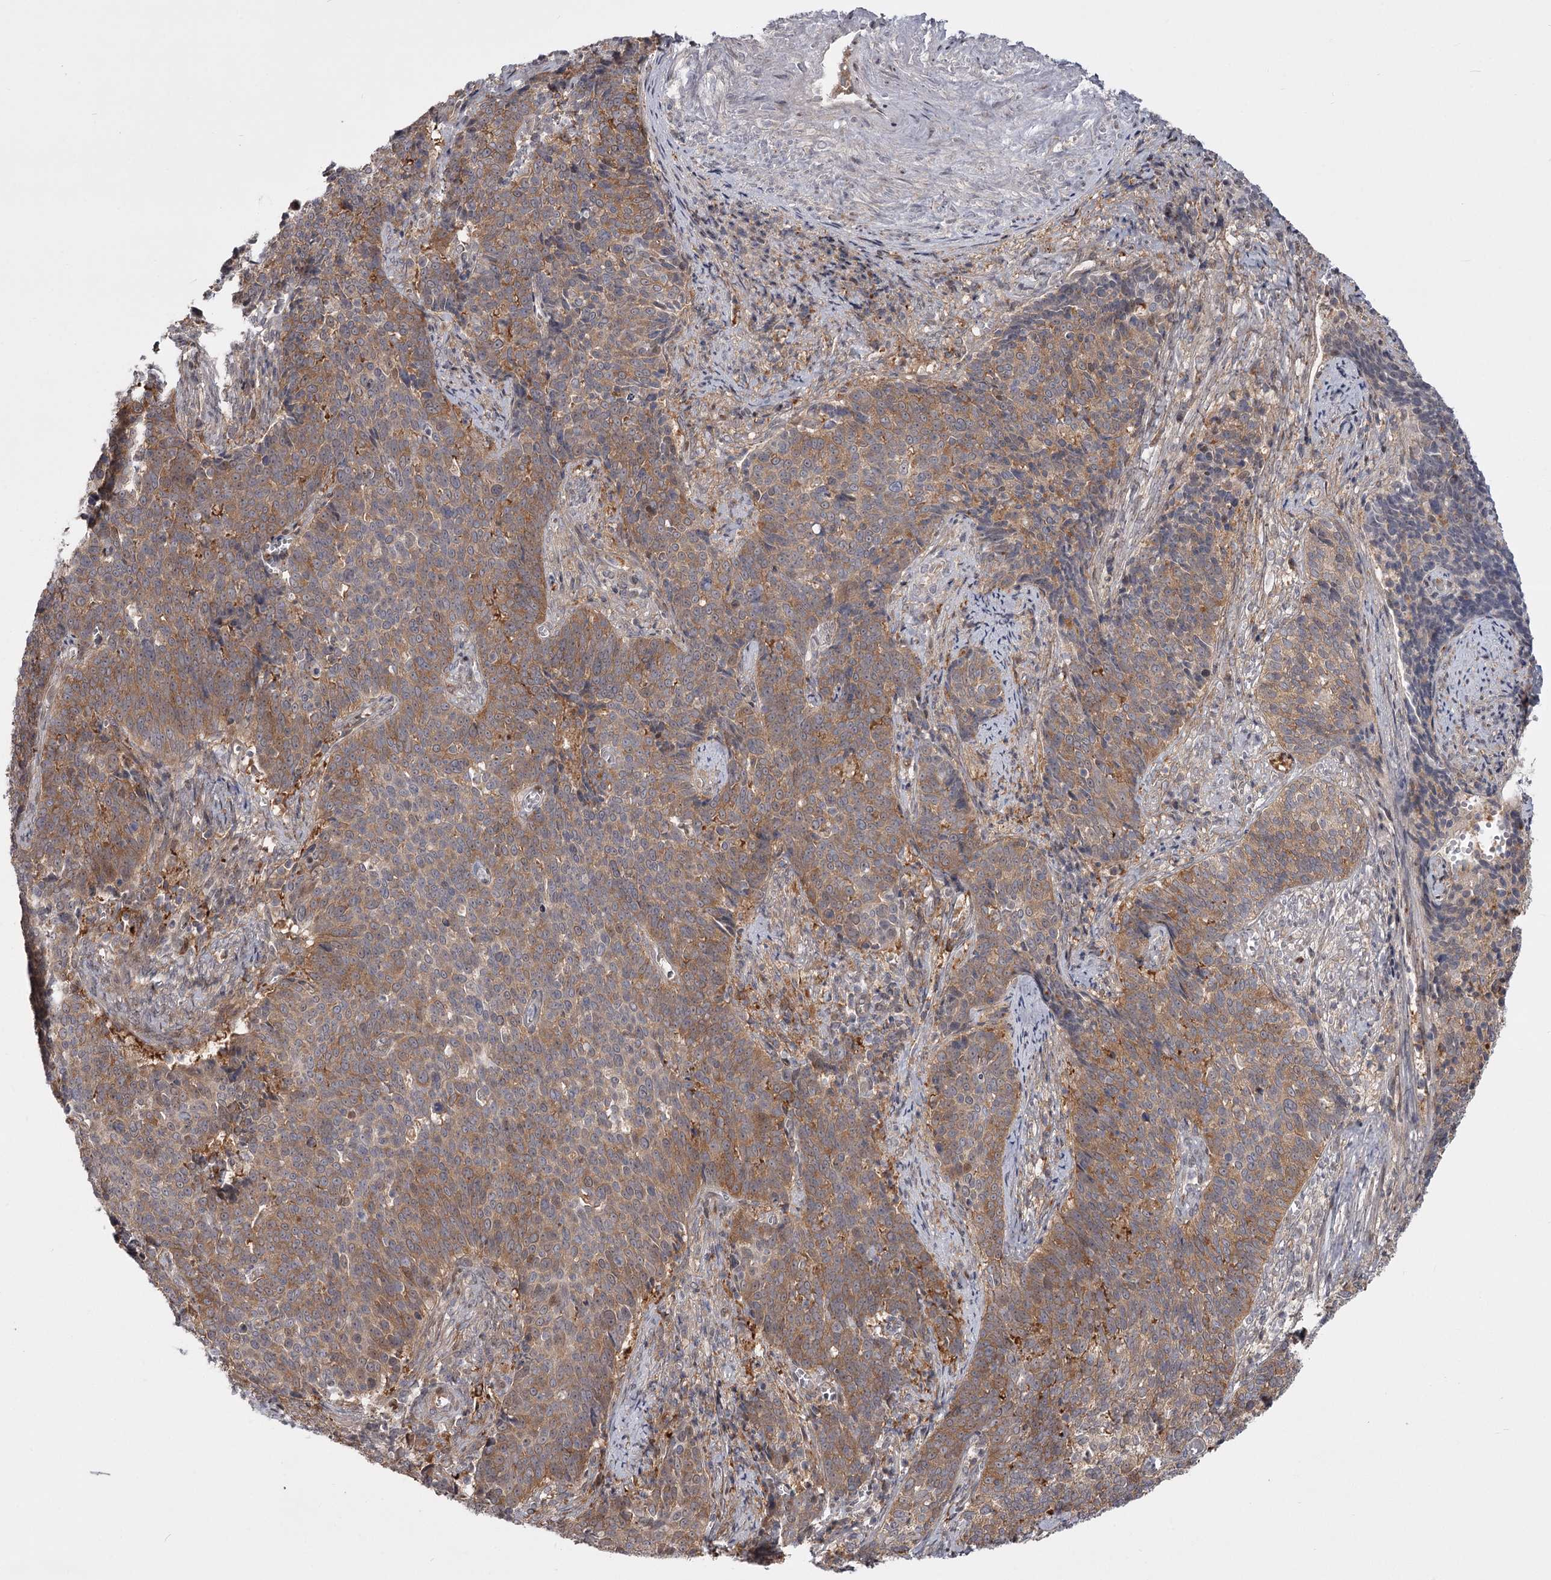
{"staining": {"intensity": "moderate", "quantity": "25%-75%", "location": "cytoplasmic/membranous"}, "tissue": "cervical cancer", "cell_type": "Tumor cells", "image_type": "cancer", "snomed": [{"axis": "morphology", "description": "Squamous cell carcinoma, NOS"}, {"axis": "topography", "description": "Cervix"}], "caption": "Moderate cytoplasmic/membranous expression is seen in about 25%-75% of tumor cells in squamous cell carcinoma (cervical). The protein of interest is shown in brown color, while the nuclei are stained blue.", "gene": "CCNG2", "patient": {"sex": "female", "age": 39}}